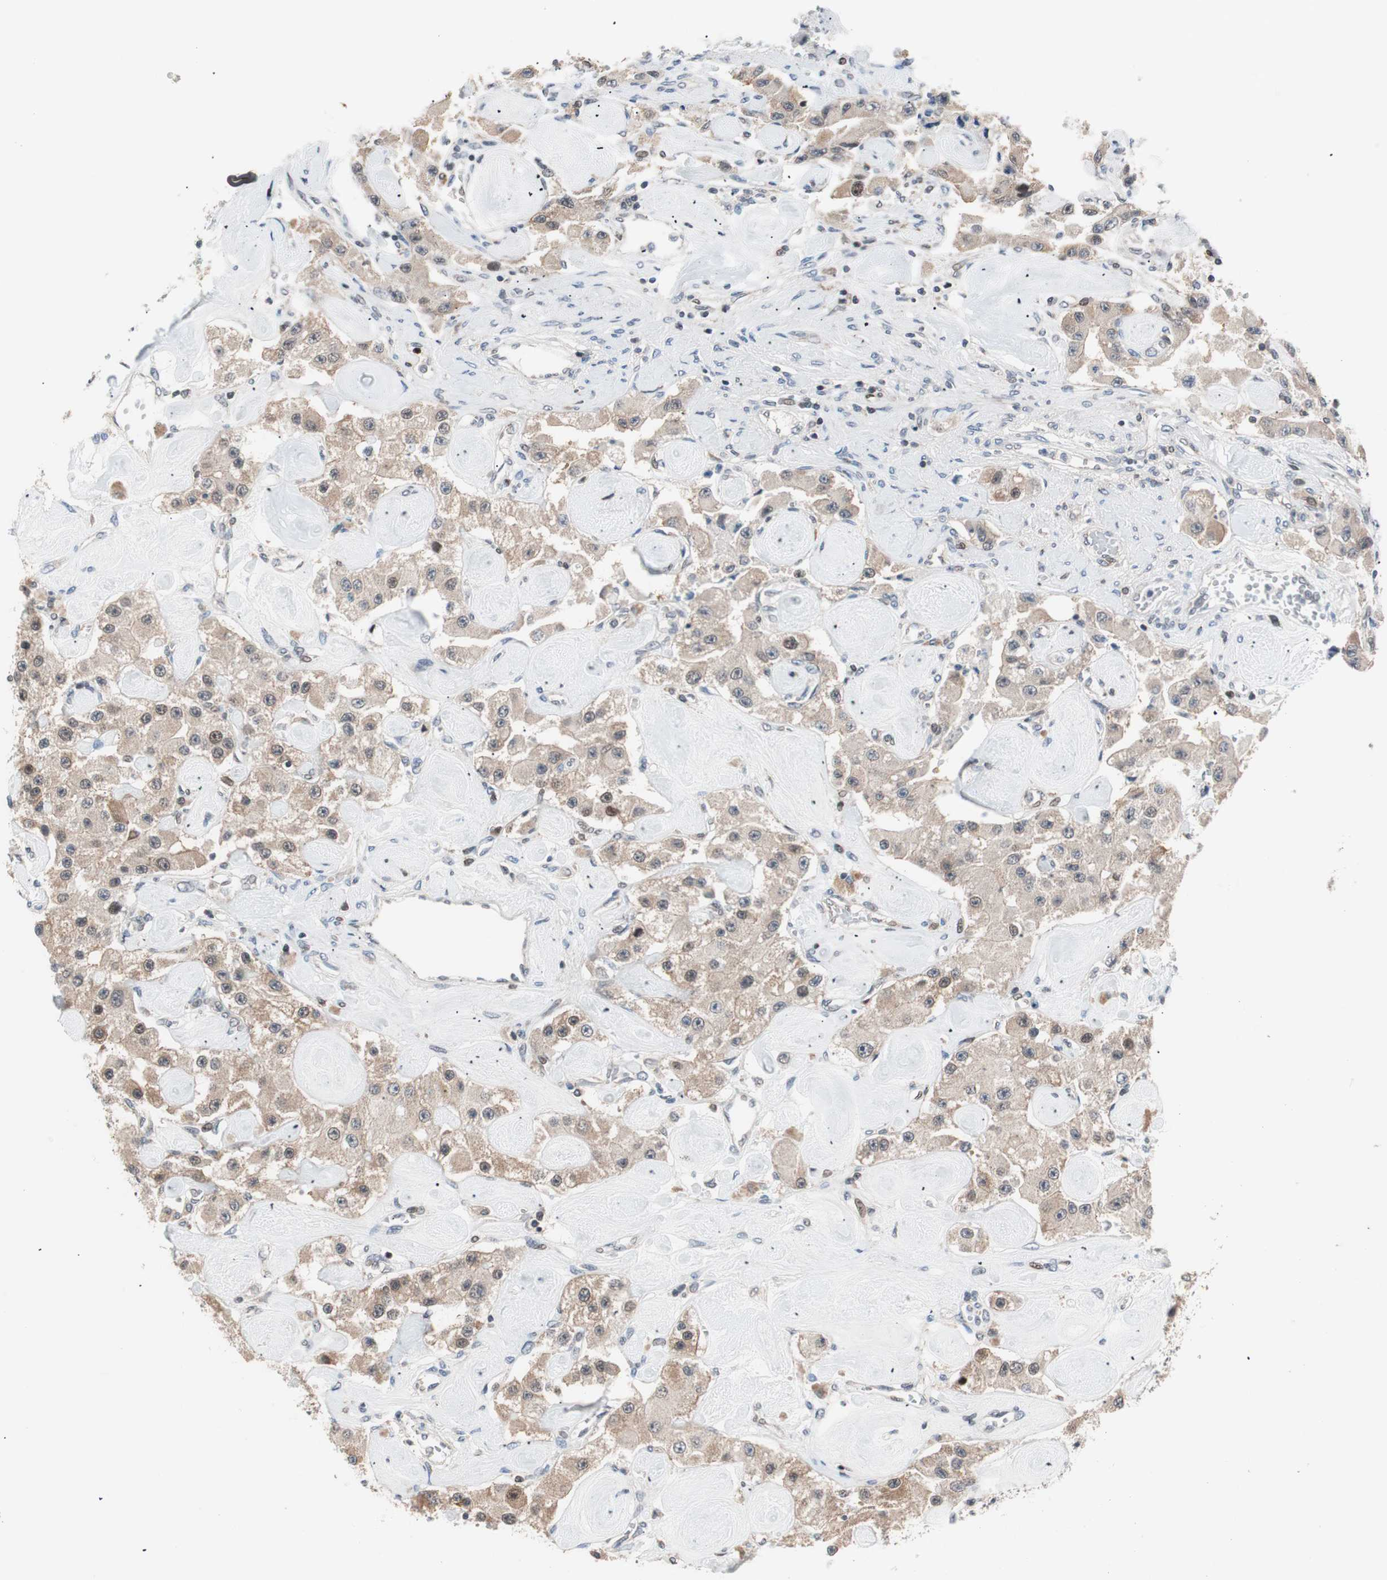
{"staining": {"intensity": "weak", "quantity": "<25%", "location": "cytoplasmic/membranous"}, "tissue": "carcinoid", "cell_type": "Tumor cells", "image_type": "cancer", "snomed": [{"axis": "morphology", "description": "Carcinoid, malignant, NOS"}, {"axis": "topography", "description": "Pancreas"}], "caption": "There is no significant positivity in tumor cells of carcinoid.", "gene": "POLH", "patient": {"sex": "male", "age": 41}}